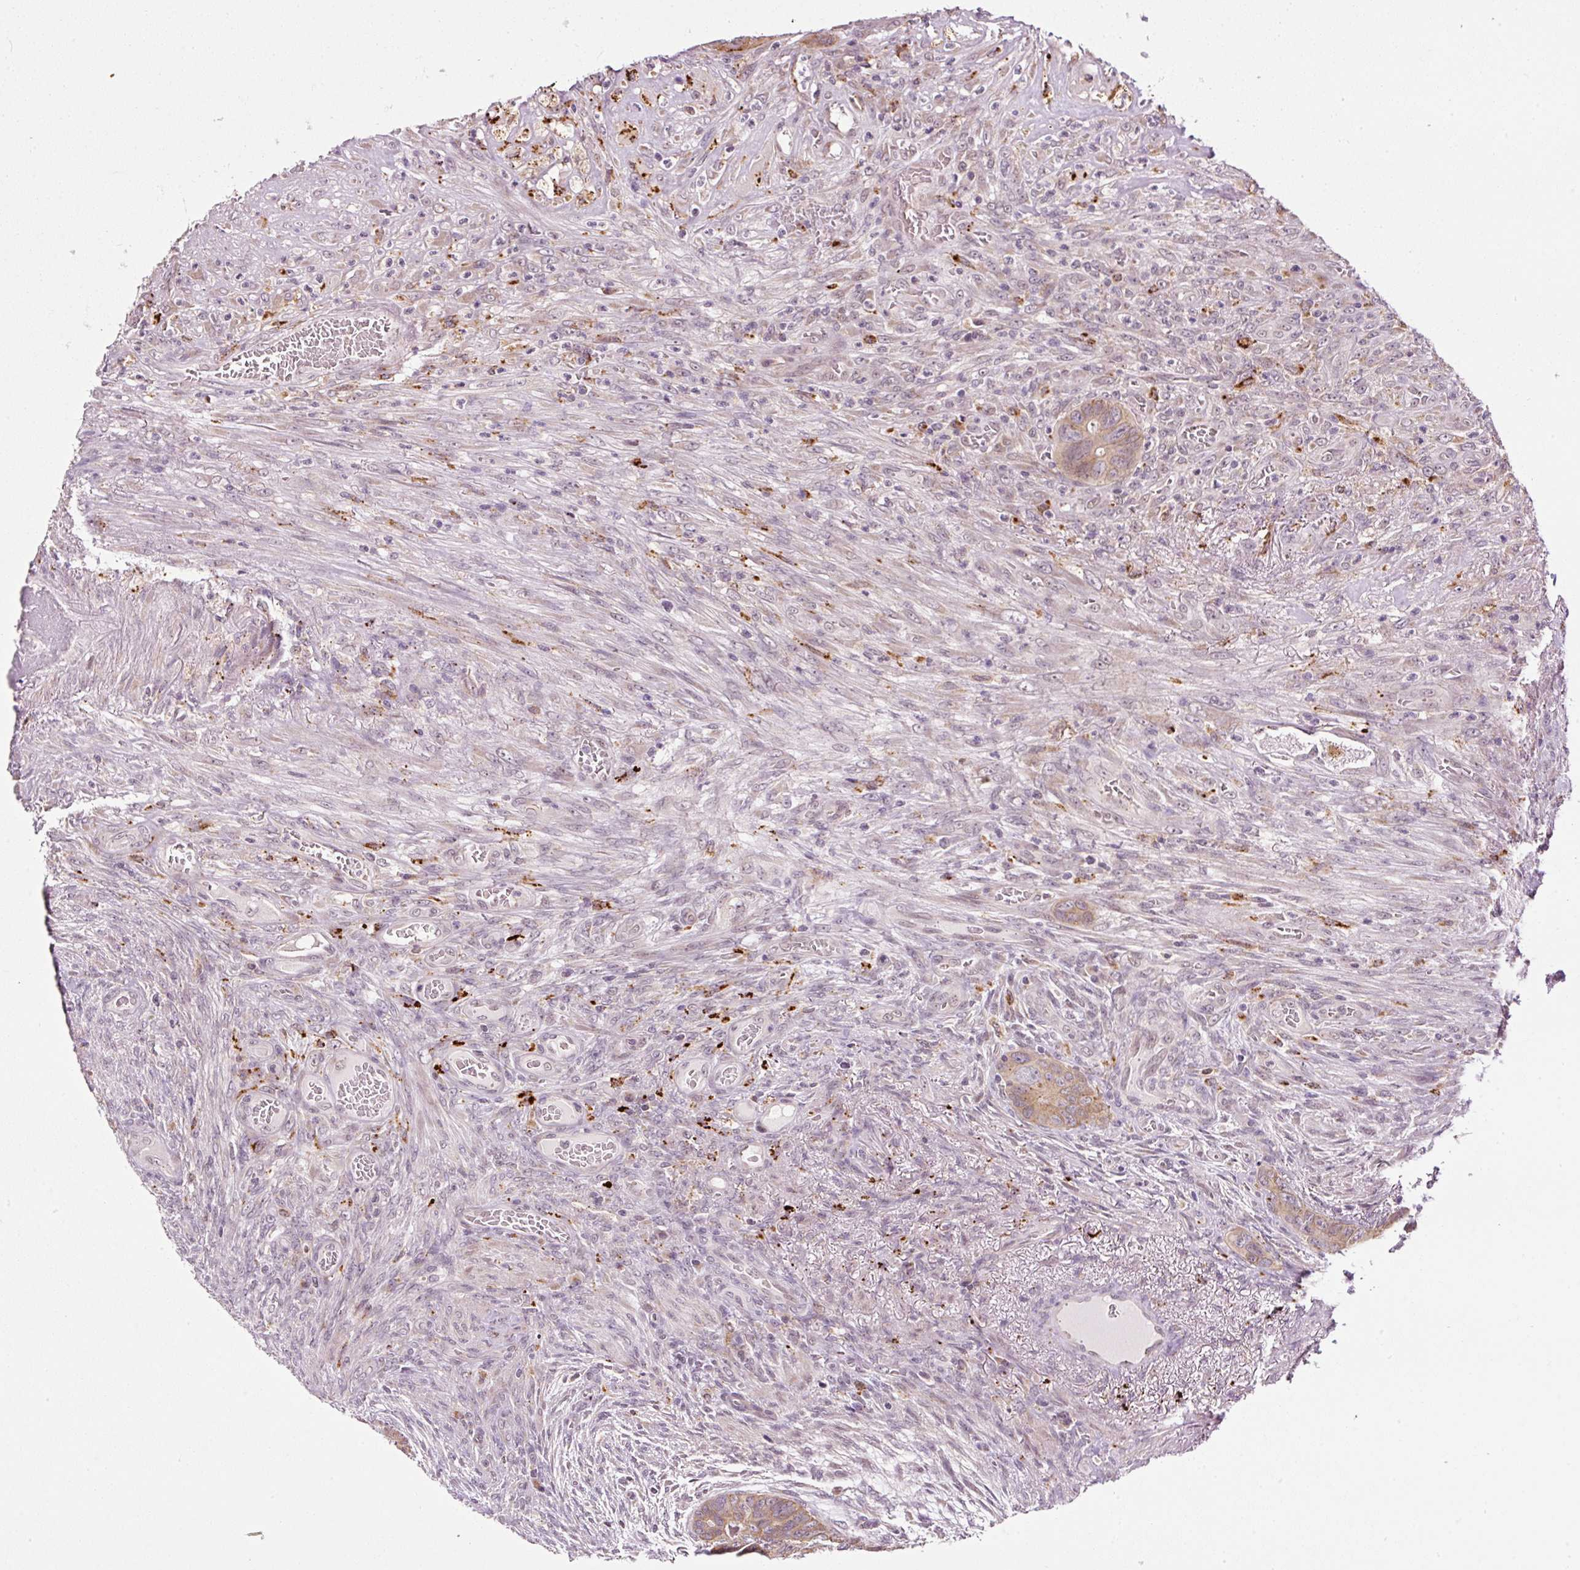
{"staining": {"intensity": "weak", "quantity": ">75%", "location": "cytoplasmic/membranous"}, "tissue": "colorectal cancer", "cell_type": "Tumor cells", "image_type": "cancer", "snomed": [{"axis": "morphology", "description": "Adenocarcinoma, NOS"}, {"axis": "topography", "description": "Rectum"}], "caption": "Immunohistochemical staining of adenocarcinoma (colorectal) shows weak cytoplasmic/membranous protein positivity in approximately >75% of tumor cells. The protein of interest is shown in brown color, while the nuclei are stained blue.", "gene": "ZNF639", "patient": {"sex": "female", "age": 78}}